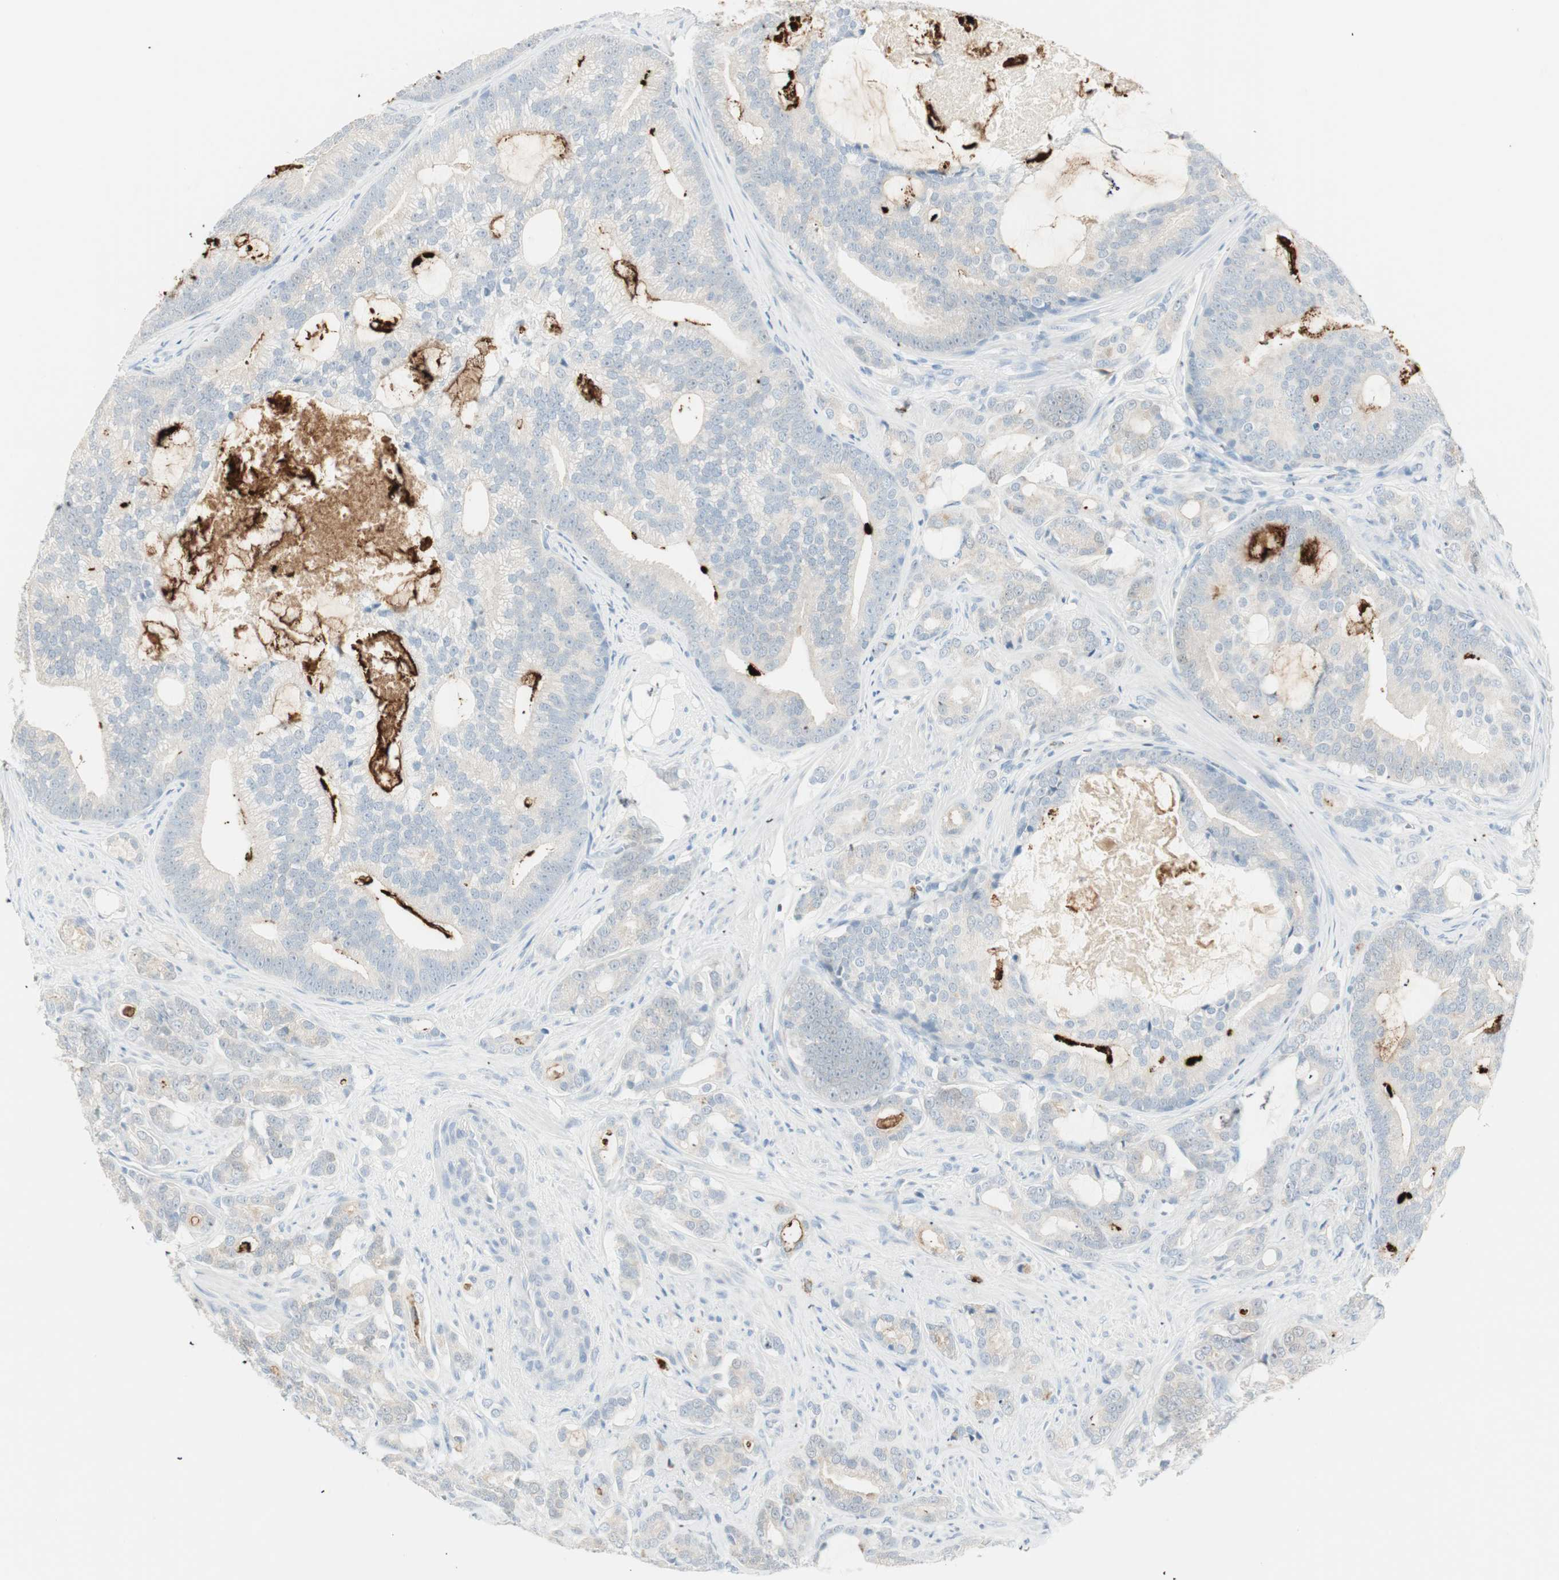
{"staining": {"intensity": "negative", "quantity": "none", "location": "none"}, "tissue": "prostate cancer", "cell_type": "Tumor cells", "image_type": "cancer", "snomed": [{"axis": "morphology", "description": "Adenocarcinoma, Low grade"}, {"axis": "topography", "description": "Prostate"}], "caption": "Tumor cells show no significant protein positivity in prostate cancer.", "gene": "PRTN3", "patient": {"sex": "male", "age": 58}}